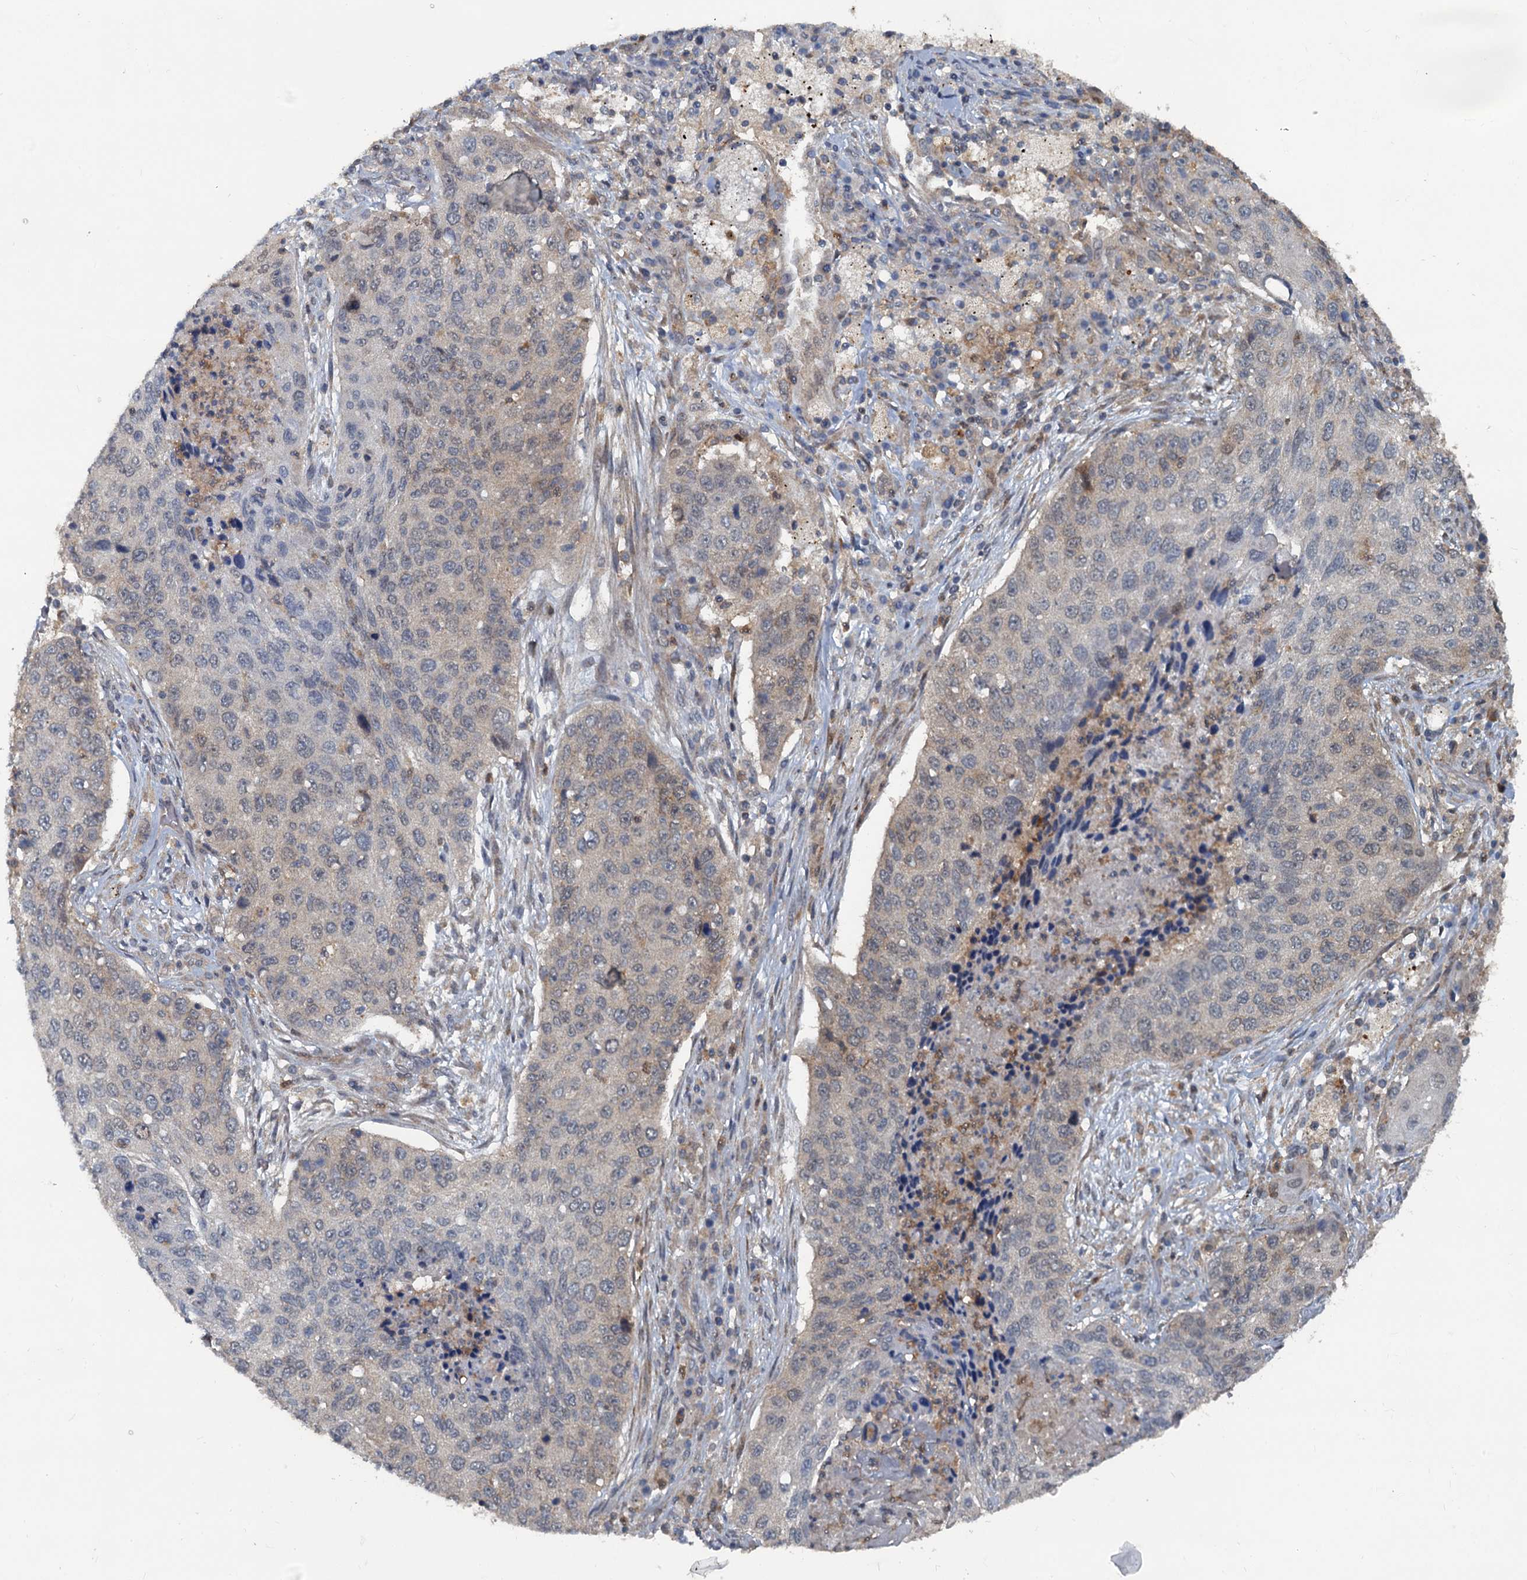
{"staining": {"intensity": "weak", "quantity": "<25%", "location": "cytoplasmic/membranous"}, "tissue": "lung cancer", "cell_type": "Tumor cells", "image_type": "cancer", "snomed": [{"axis": "morphology", "description": "Squamous cell carcinoma, NOS"}, {"axis": "topography", "description": "Lung"}], "caption": "Immunohistochemistry of human lung cancer (squamous cell carcinoma) demonstrates no positivity in tumor cells.", "gene": "GCLM", "patient": {"sex": "female", "age": 63}}